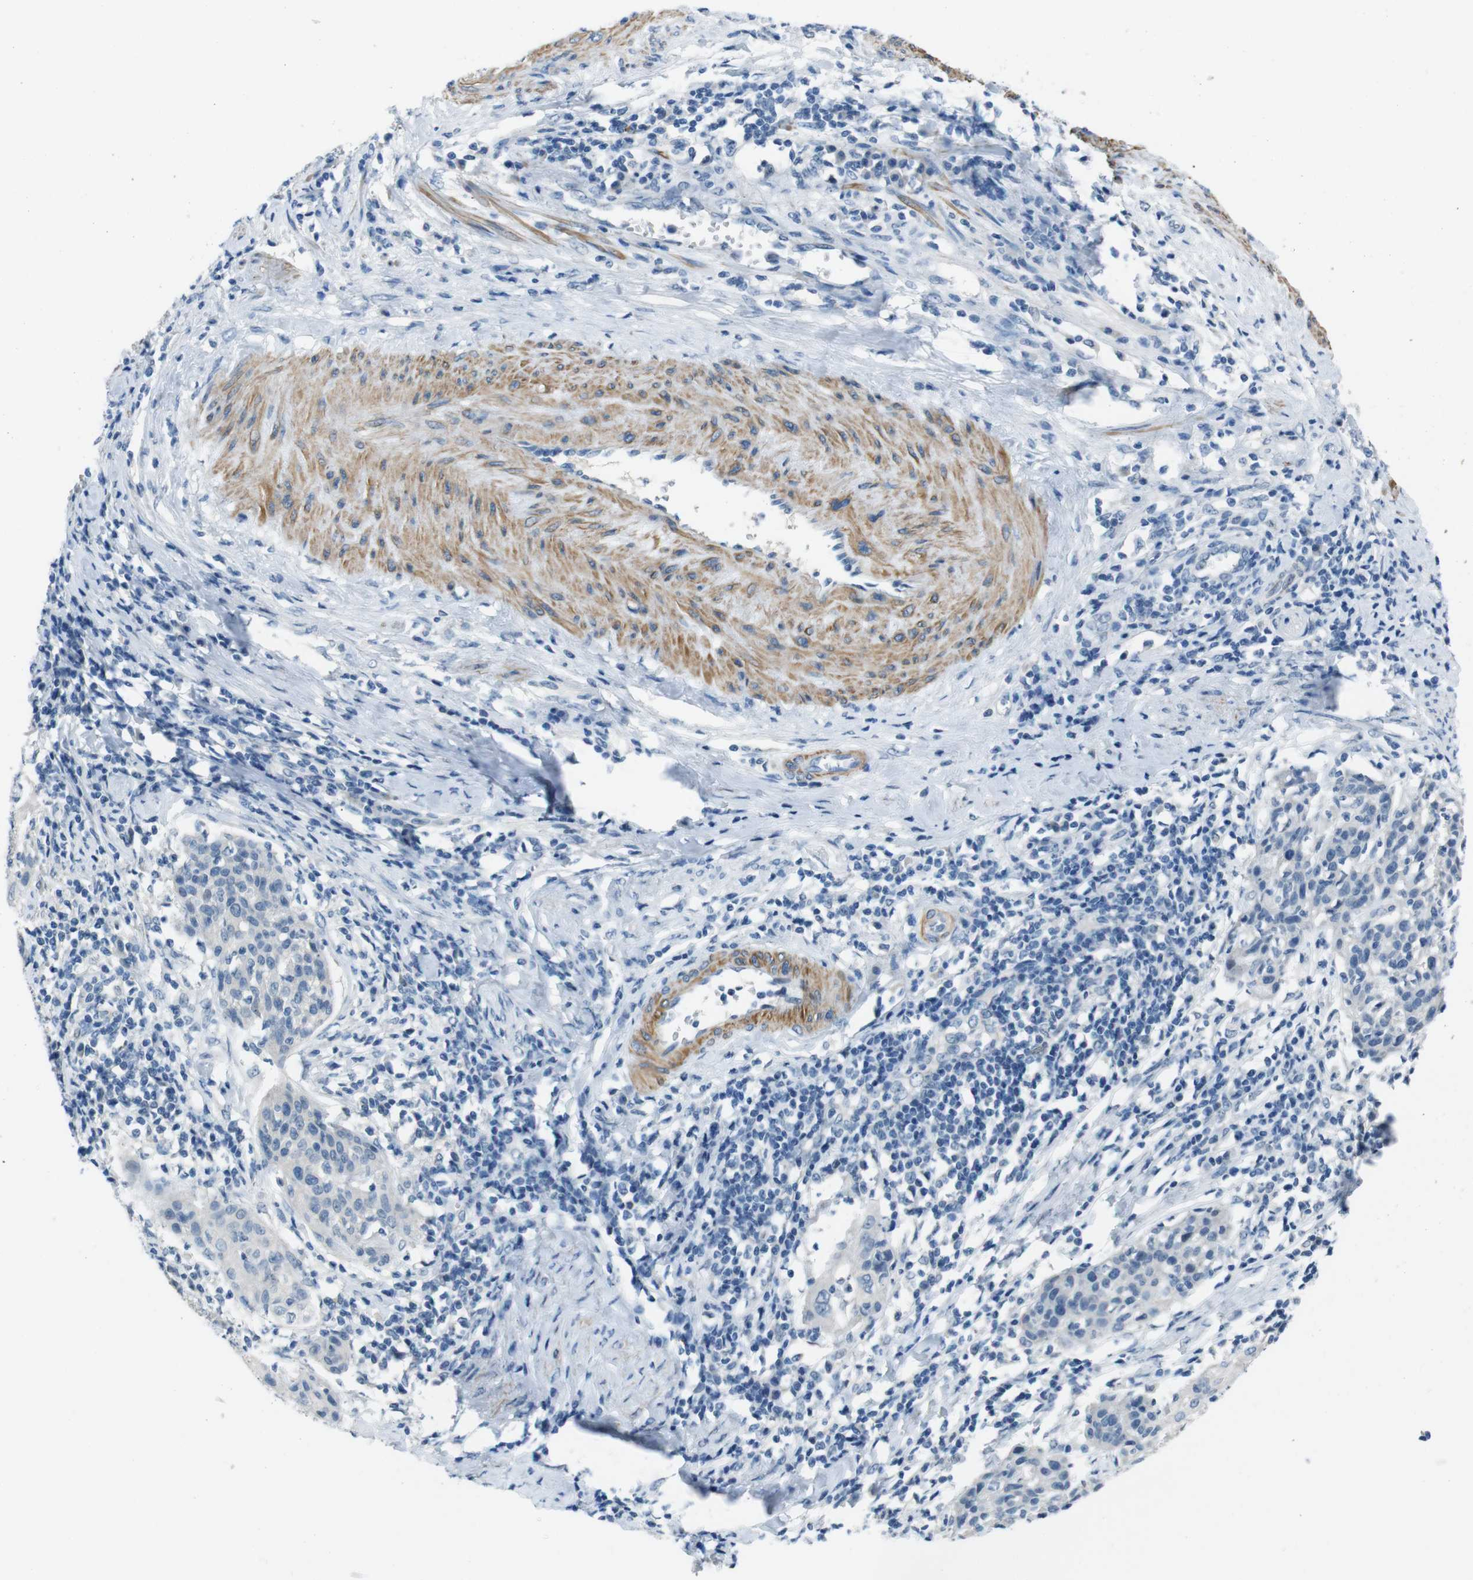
{"staining": {"intensity": "negative", "quantity": "none", "location": "none"}, "tissue": "cervical cancer", "cell_type": "Tumor cells", "image_type": "cancer", "snomed": [{"axis": "morphology", "description": "Squamous cell carcinoma, NOS"}, {"axis": "topography", "description": "Cervix"}], "caption": "IHC photomicrograph of human cervical cancer (squamous cell carcinoma) stained for a protein (brown), which shows no expression in tumor cells. (DAB IHC with hematoxylin counter stain).", "gene": "HRH2", "patient": {"sex": "female", "age": 38}}